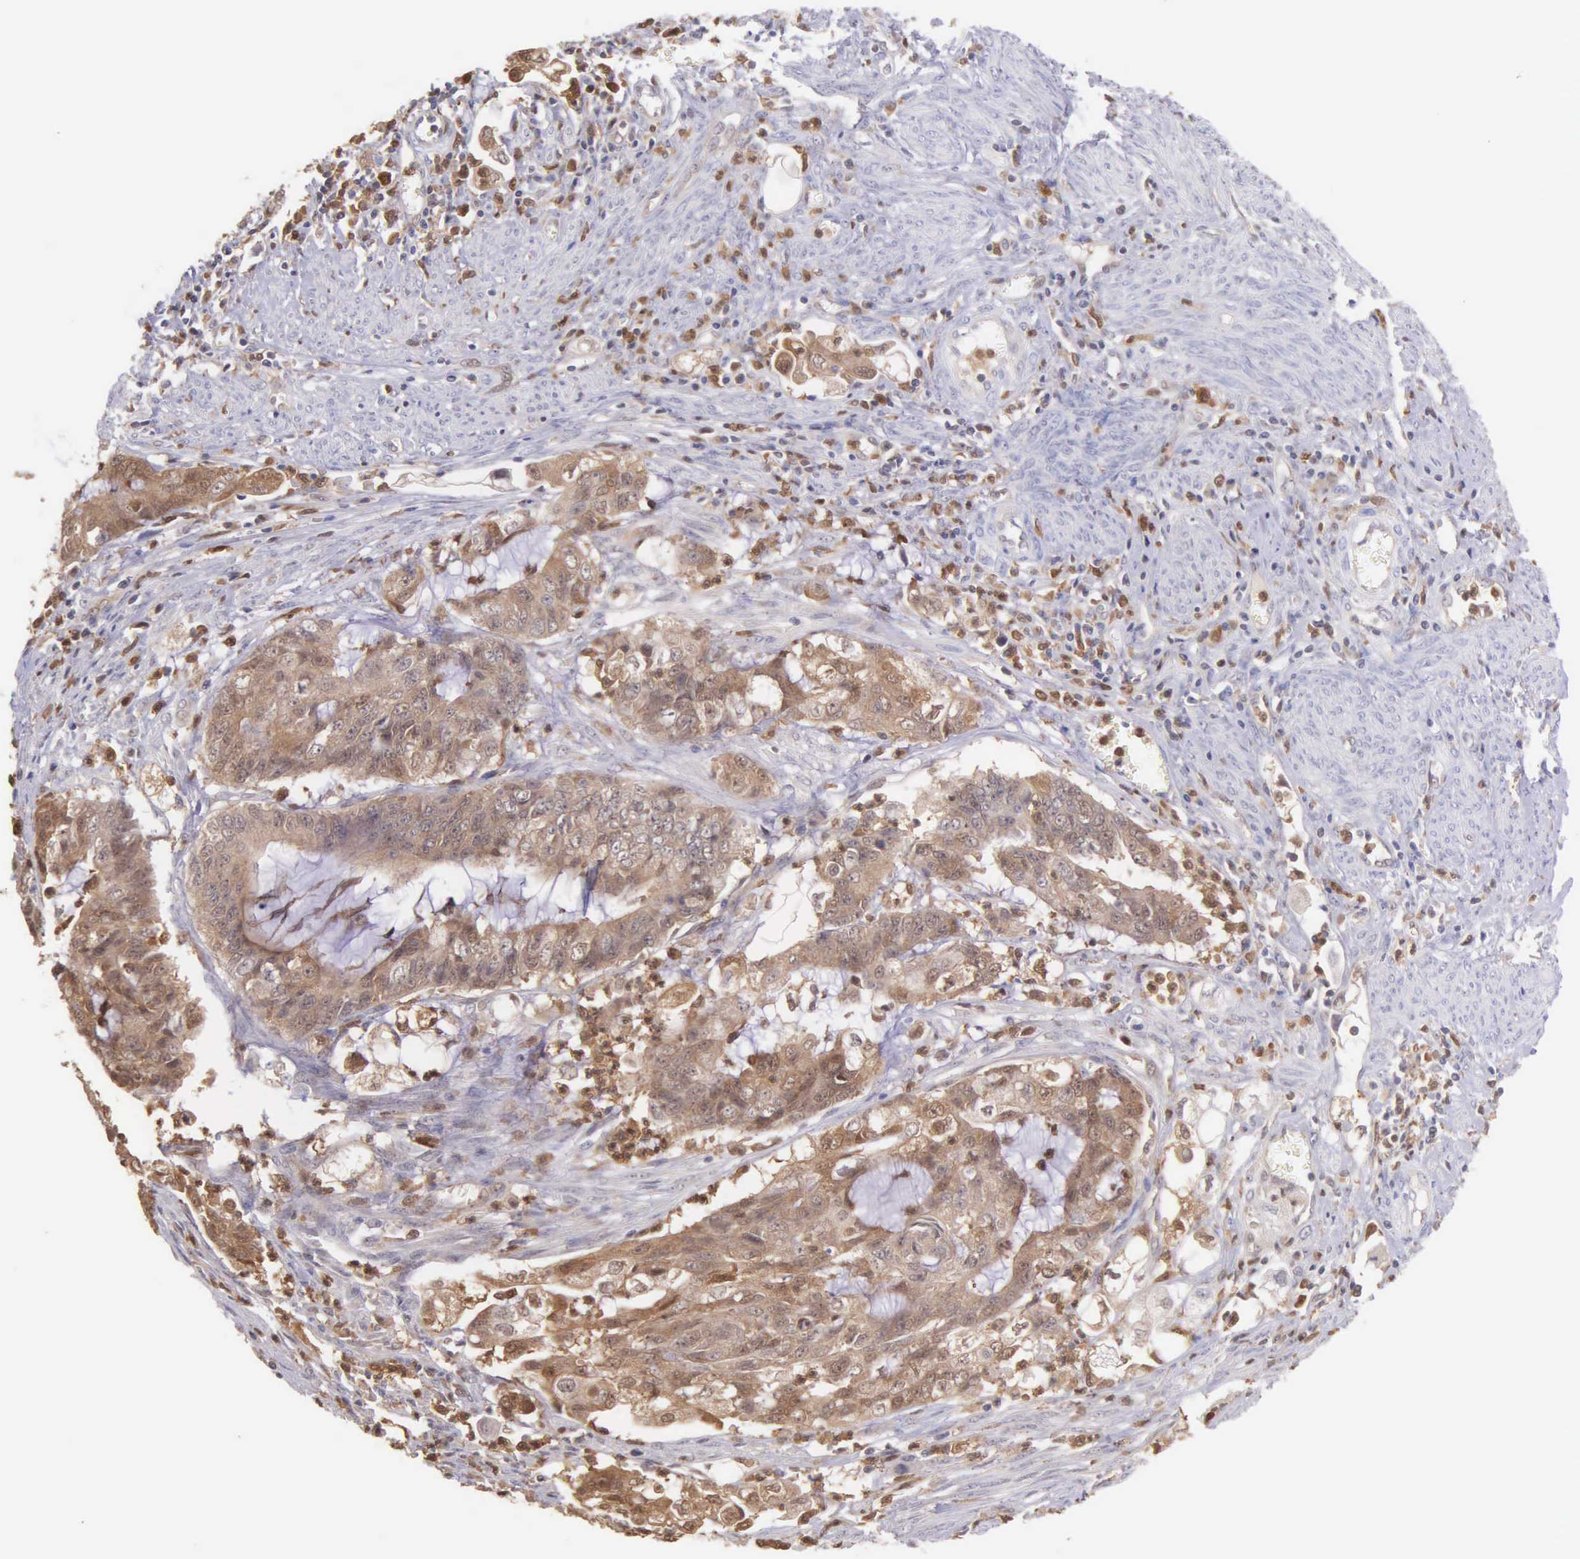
{"staining": {"intensity": "moderate", "quantity": ">75%", "location": "cytoplasmic/membranous"}, "tissue": "endometrial cancer", "cell_type": "Tumor cells", "image_type": "cancer", "snomed": [{"axis": "morphology", "description": "Adenocarcinoma, NOS"}, {"axis": "topography", "description": "Endometrium"}], "caption": "Protein analysis of endometrial cancer tissue displays moderate cytoplasmic/membranous expression in about >75% of tumor cells. The staining was performed using DAB (3,3'-diaminobenzidine), with brown indicating positive protein expression. Nuclei are stained blue with hematoxylin.", "gene": "BID", "patient": {"sex": "female", "age": 75}}